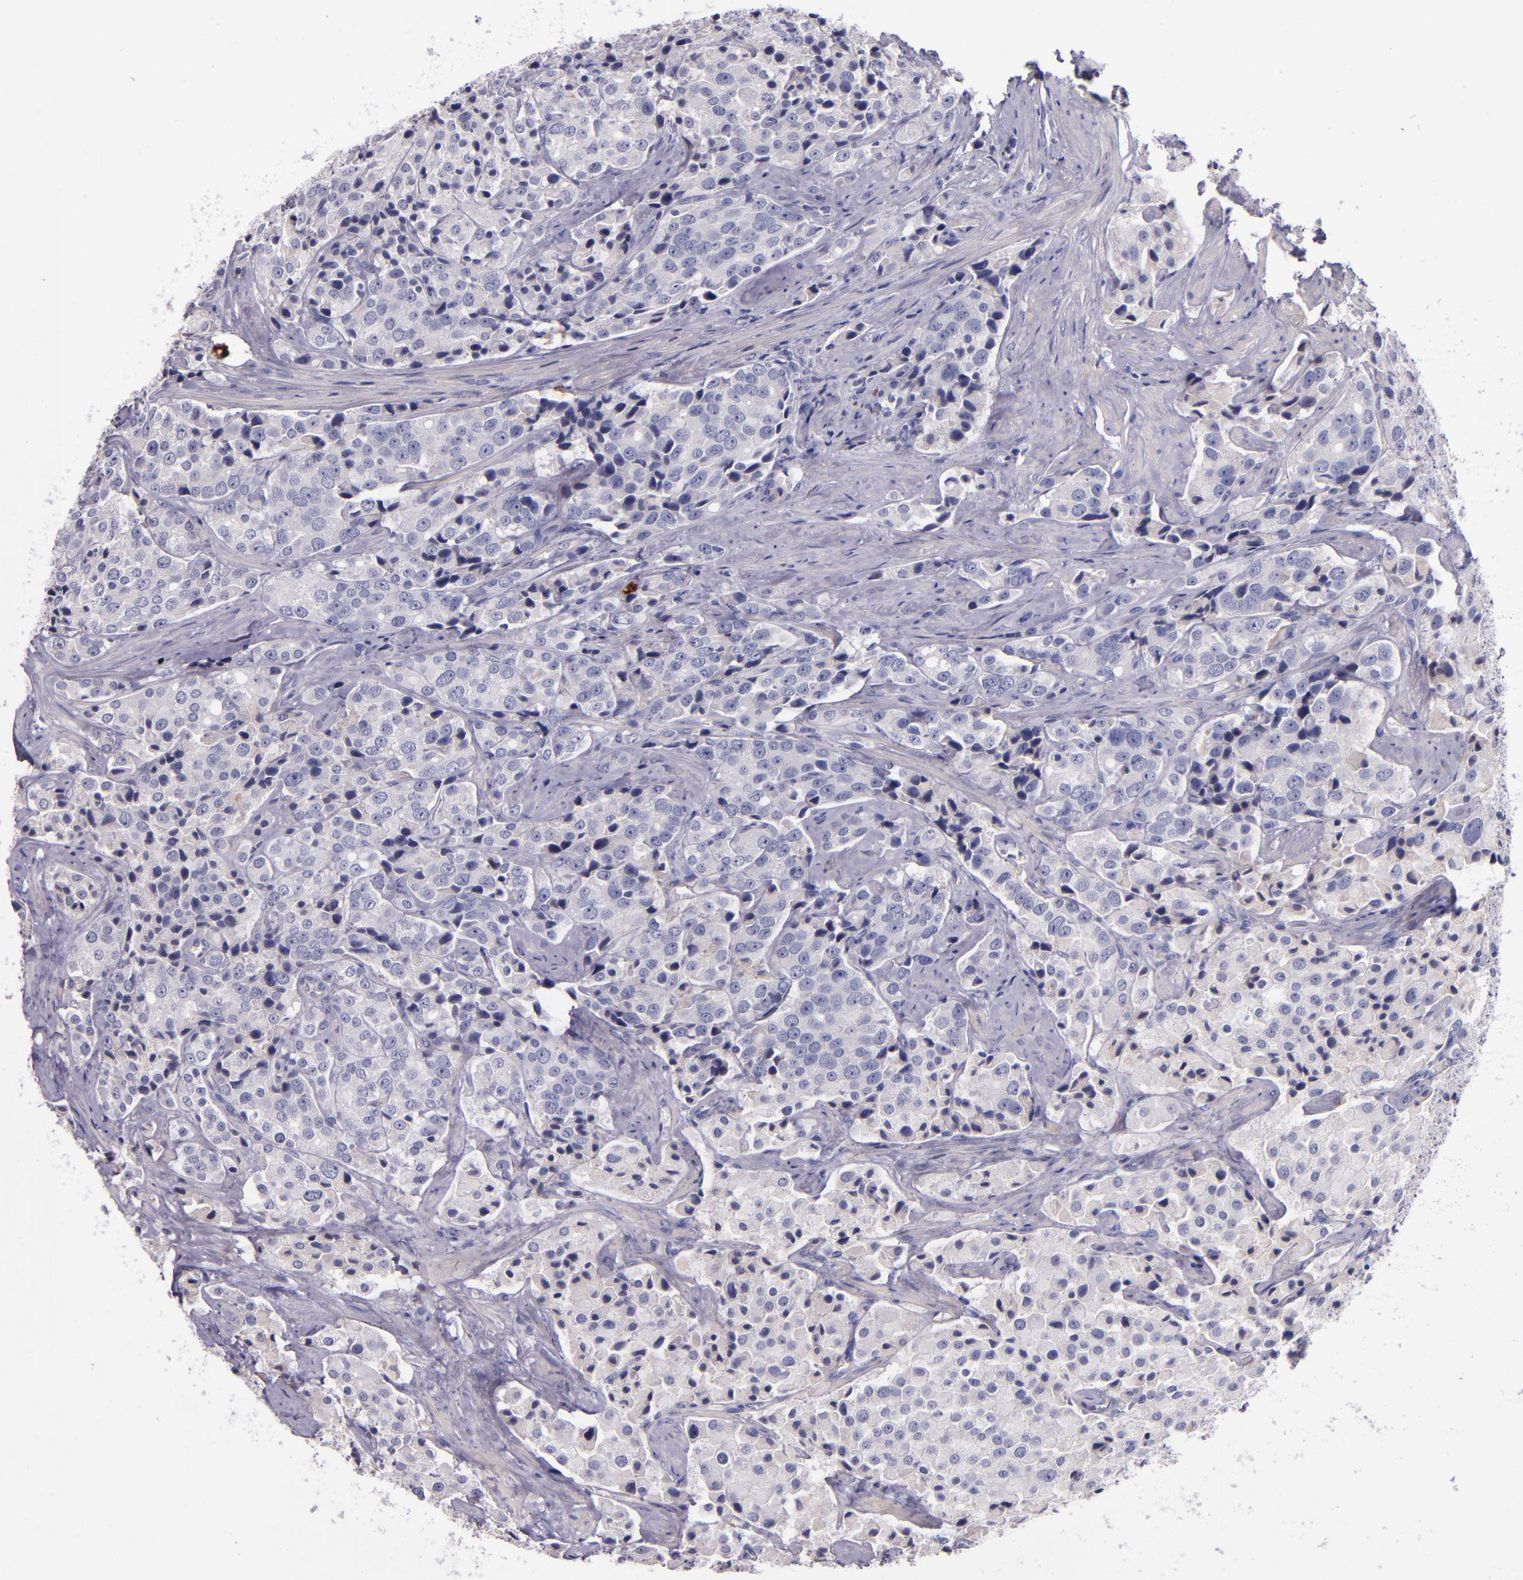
{"staining": {"intensity": "negative", "quantity": "none", "location": "none"}, "tissue": "prostate cancer", "cell_type": "Tumor cells", "image_type": "cancer", "snomed": [{"axis": "morphology", "description": "Adenocarcinoma, Medium grade"}, {"axis": "topography", "description": "Prostate"}], "caption": "Protein analysis of medium-grade adenocarcinoma (prostate) demonstrates no significant positivity in tumor cells.", "gene": "KNG1", "patient": {"sex": "male", "age": 70}}